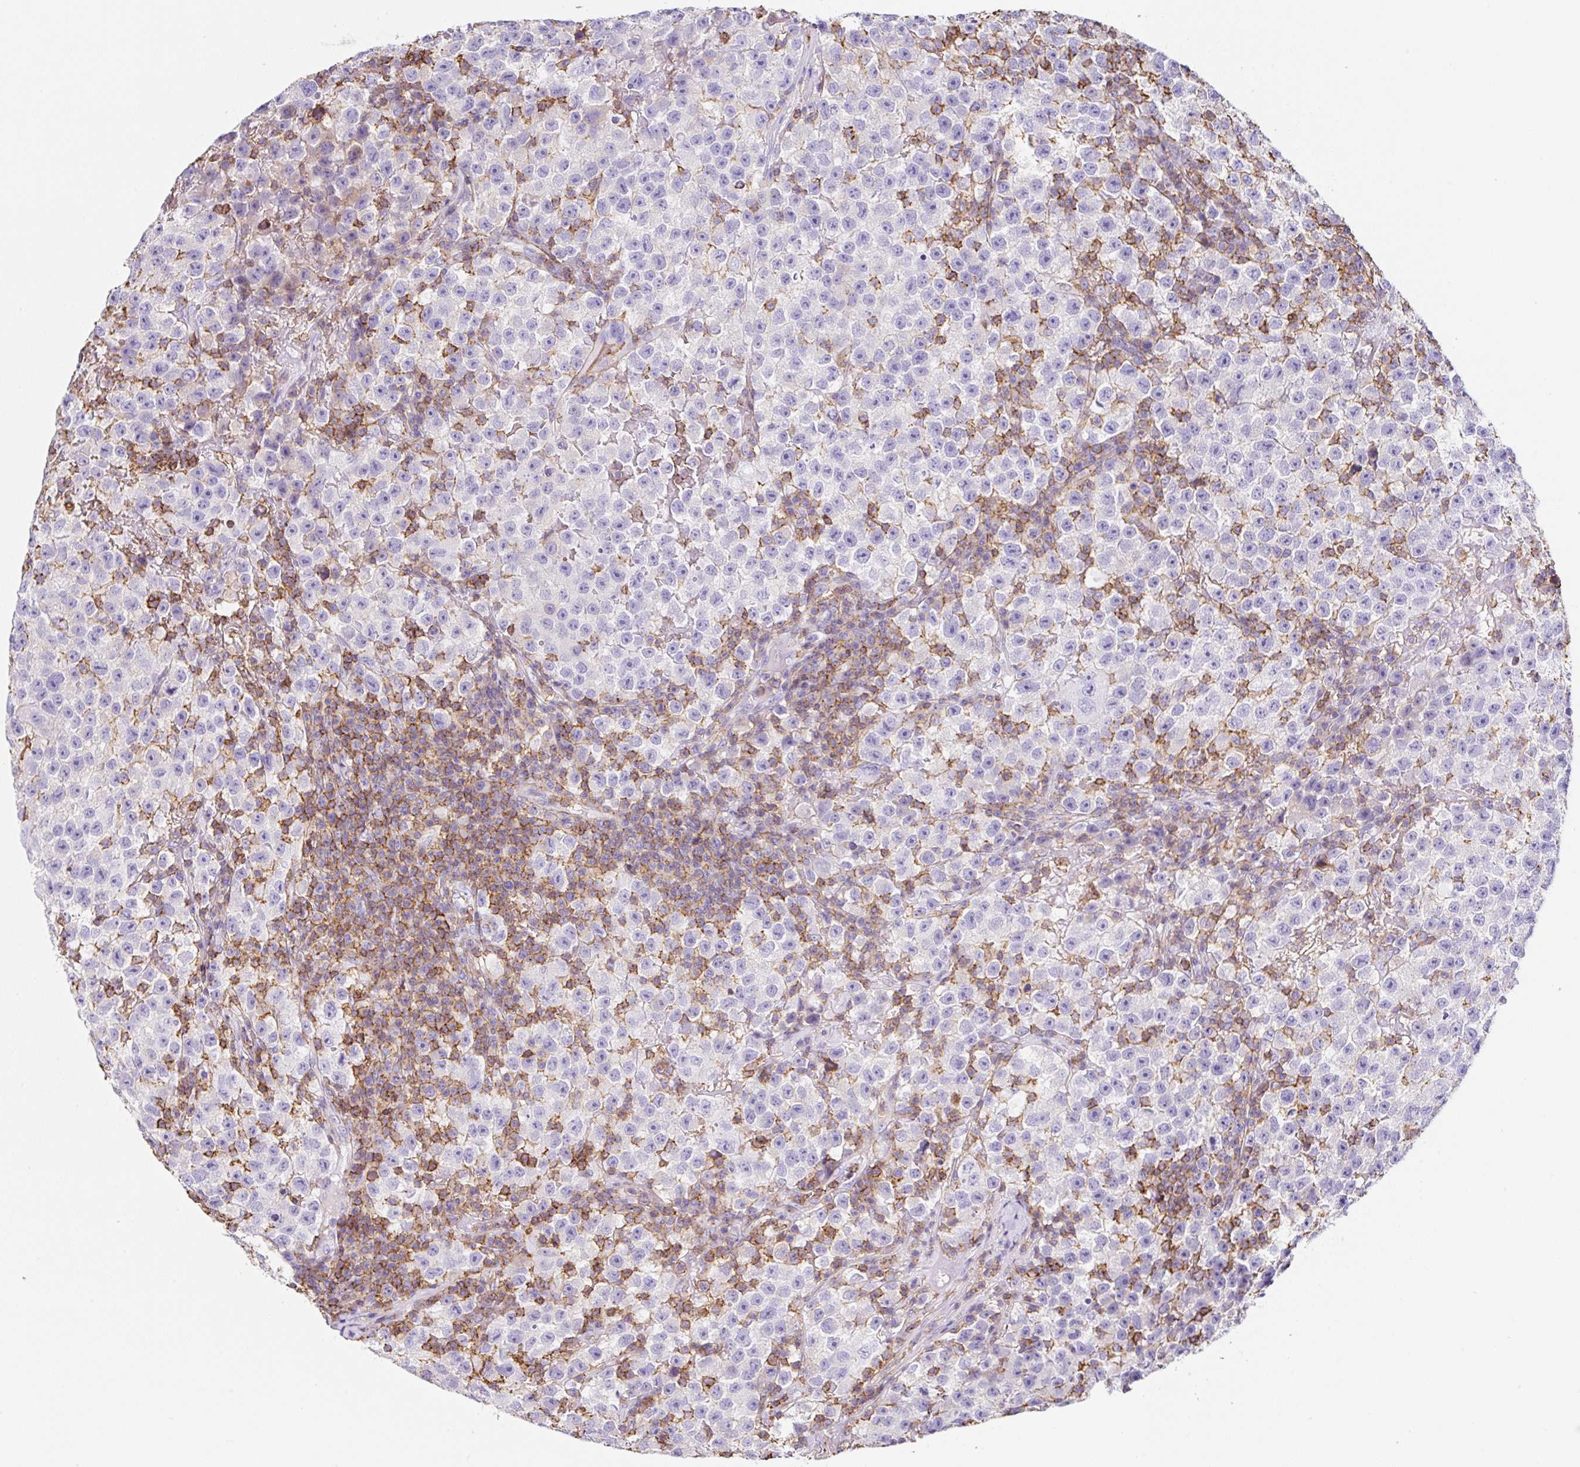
{"staining": {"intensity": "negative", "quantity": "none", "location": "none"}, "tissue": "testis cancer", "cell_type": "Tumor cells", "image_type": "cancer", "snomed": [{"axis": "morphology", "description": "Seminoma, NOS"}, {"axis": "topography", "description": "Testis"}], "caption": "Immunohistochemistry image of human seminoma (testis) stained for a protein (brown), which shows no positivity in tumor cells.", "gene": "MTTP", "patient": {"sex": "male", "age": 22}}